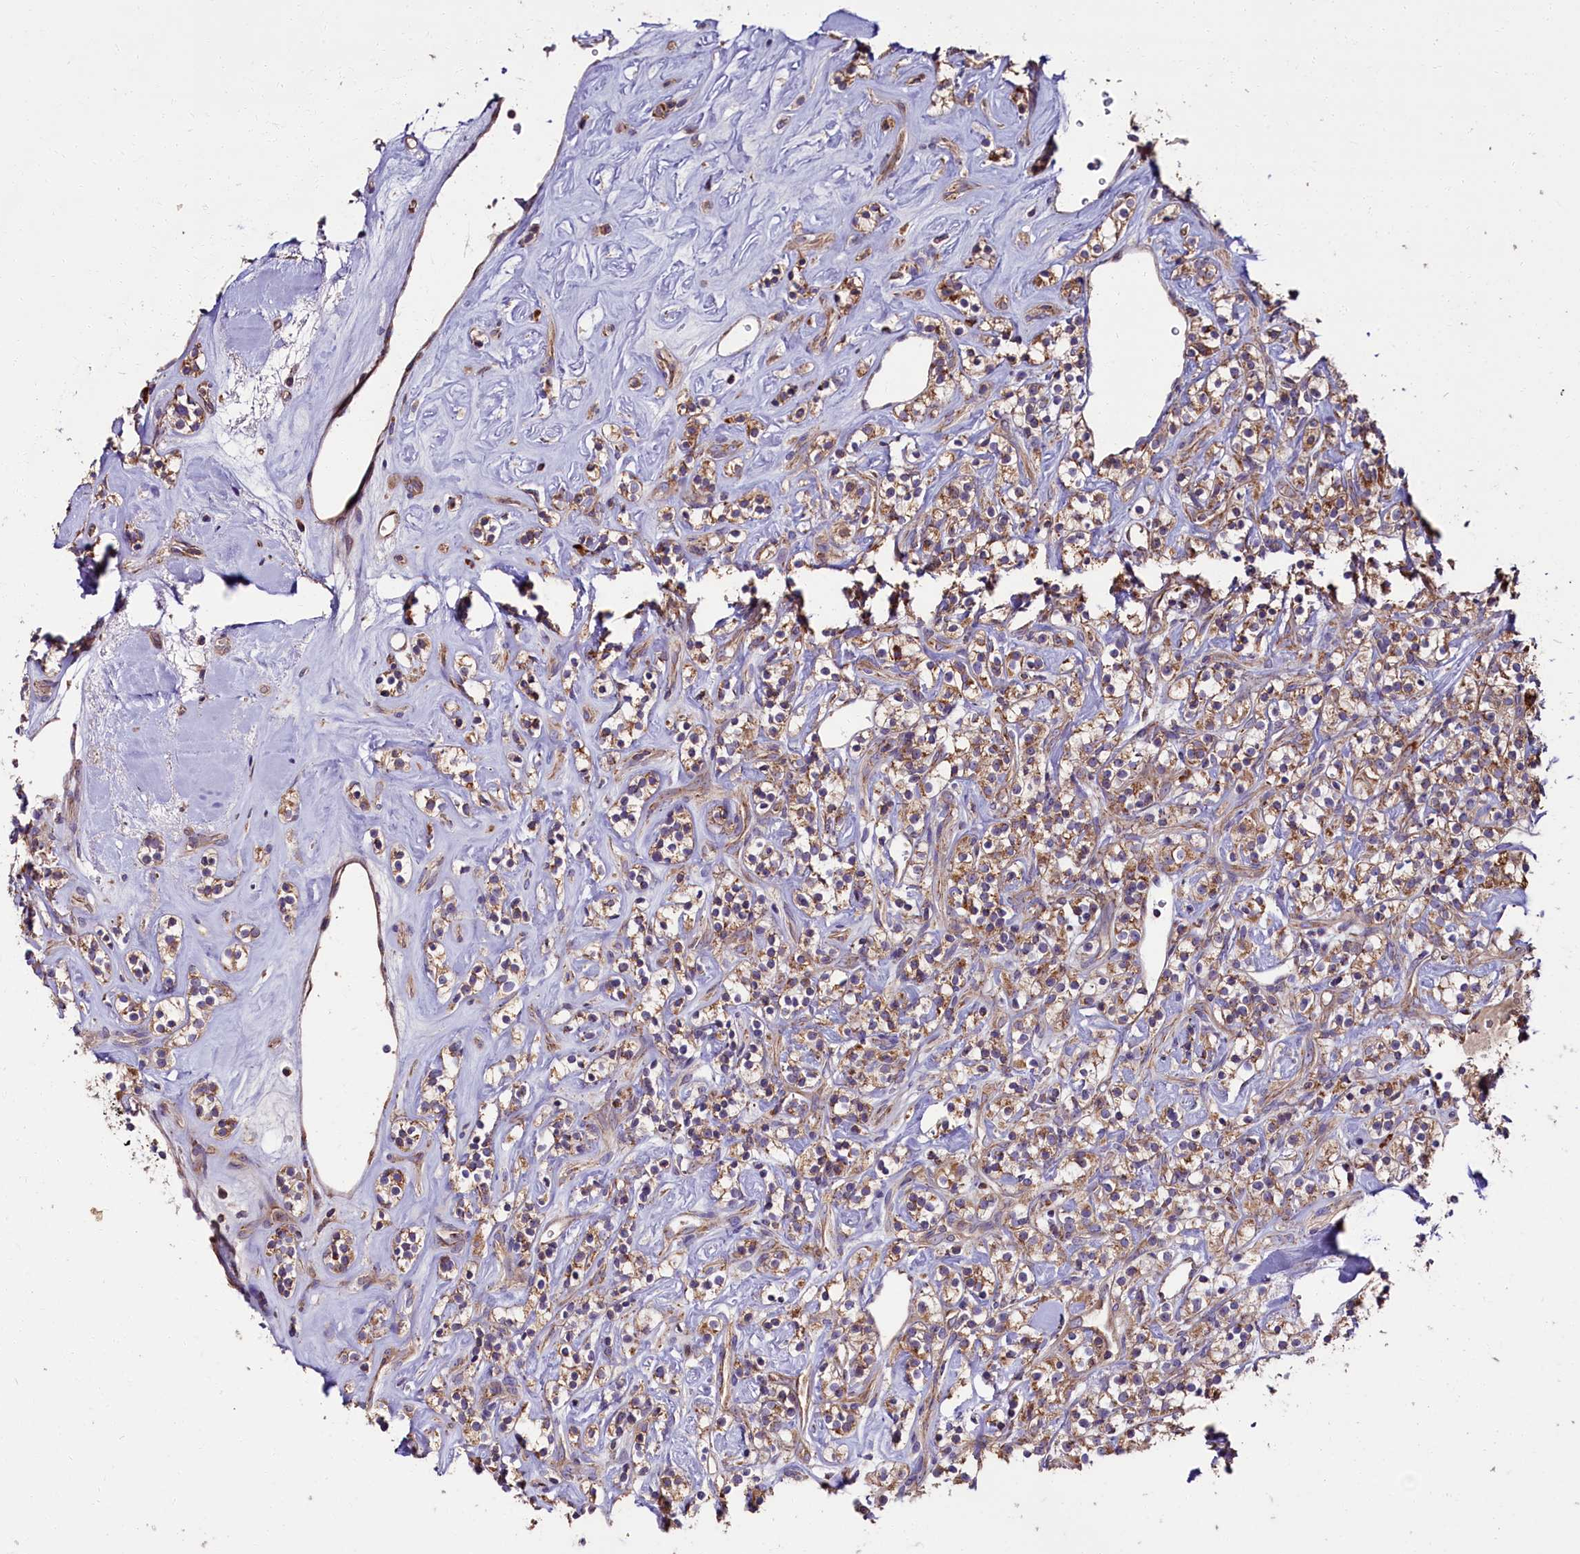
{"staining": {"intensity": "moderate", "quantity": ">75%", "location": "cytoplasmic/membranous"}, "tissue": "renal cancer", "cell_type": "Tumor cells", "image_type": "cancer", "snomed": [{"axis": "morphology", "description": "Adenocarcinoma, NOS"}, {"axis": "topography", "description": "Kidney"}], "caption": "DAB (3,3'-diaminobenzidine) immunohistochemical staining of renal cancer displays moderate cytoplasmic/membranous protein expression in about >75% of tumor cells.", "gene": "ZSWIM1", "patient": {"sex": "male", "age": 77}}